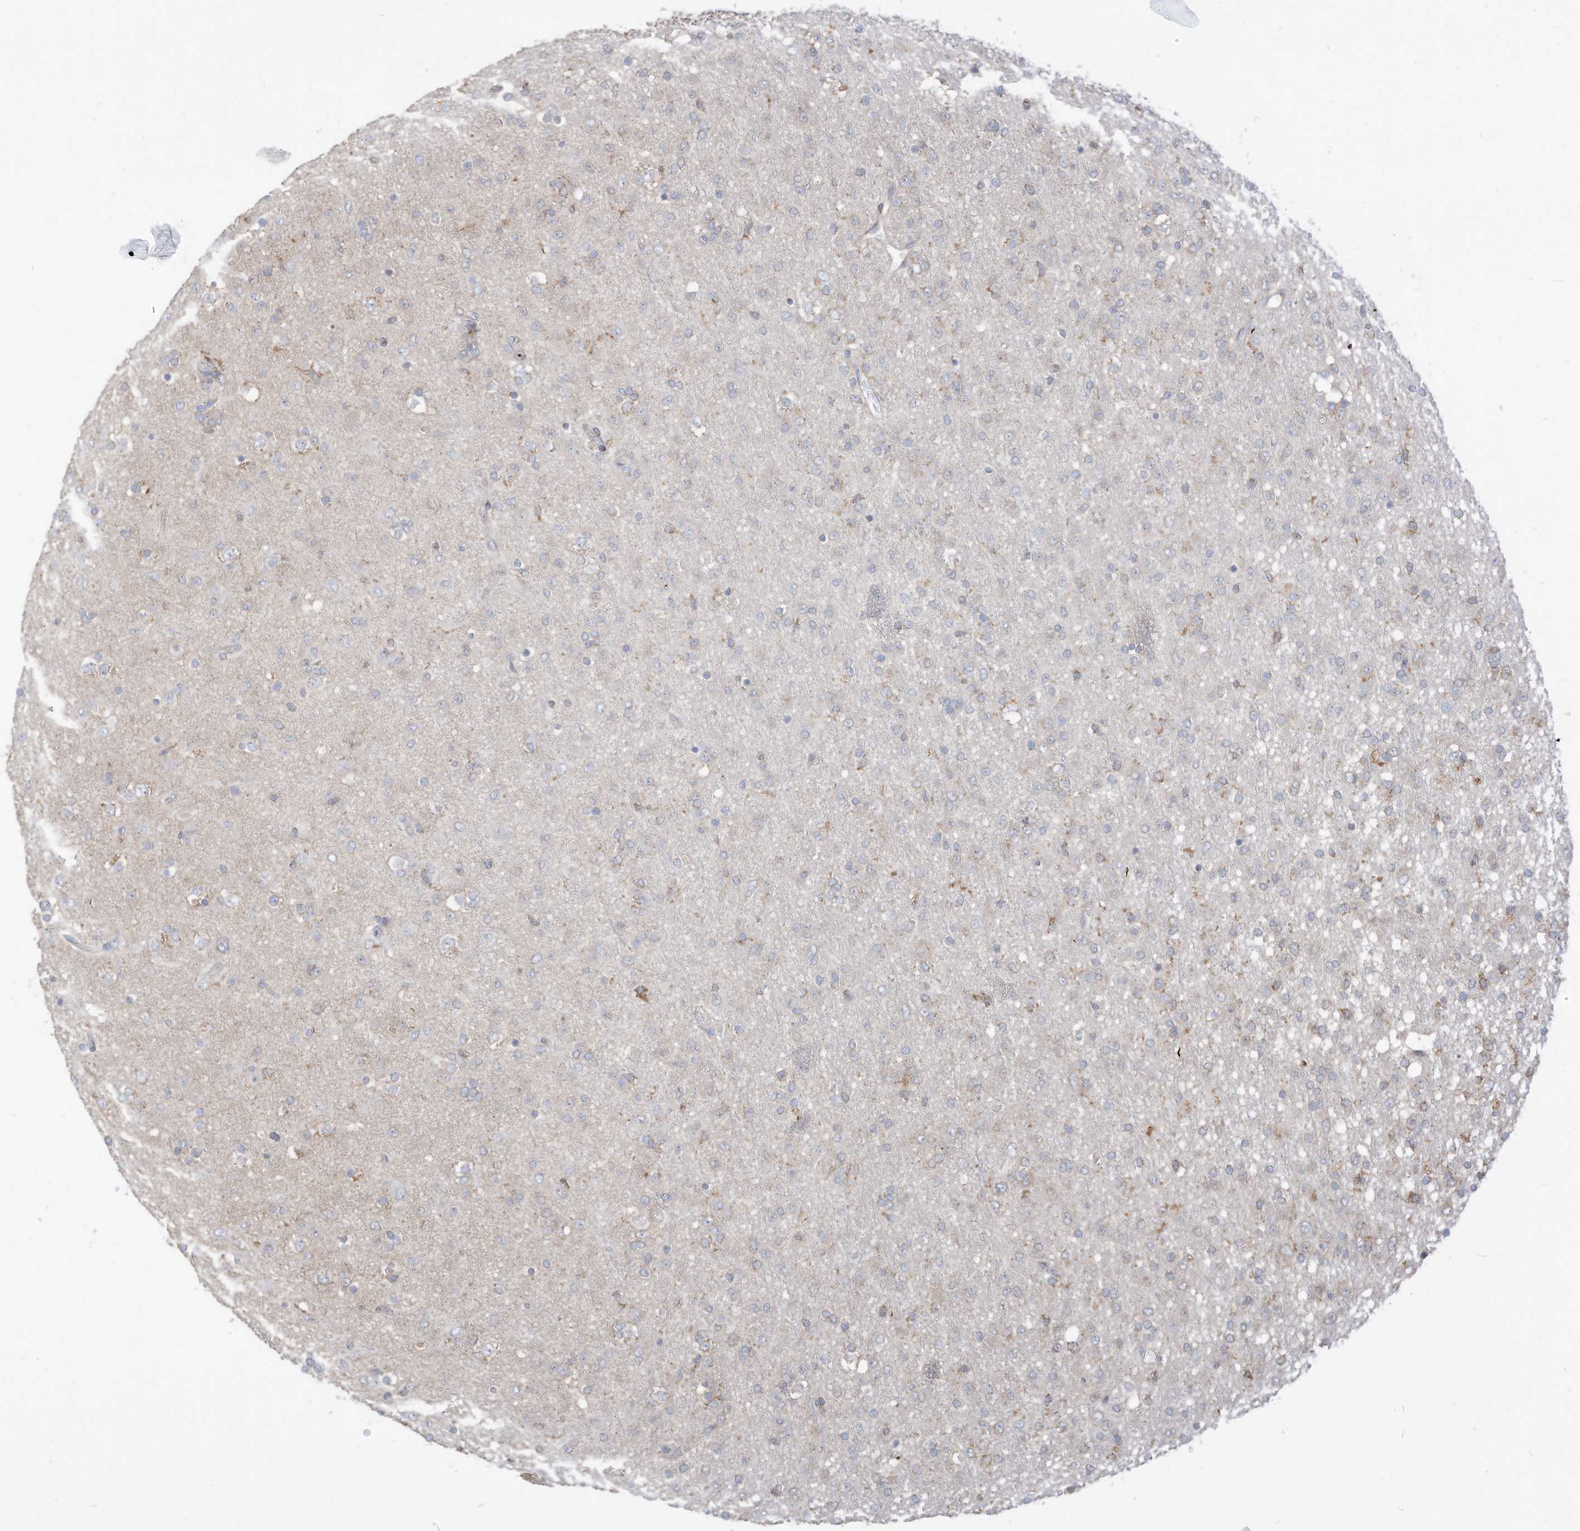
{"staining": {"intensity": "negative", "quantity": "none", "location": "none"}, "tissue": "glioma", "cell_type": "Tumor cells", "image_type": "cancer", "snomed": [{"axis": "morphology", "description": "Glioma, malignant, Low grade"}, {"axis": "topography", "description": "Brain"}], "caption": "There is no significant expression in tumor cells of glioma. The staining was performed using DAB to visualize the protein expression in brown, while the nuclei were stained in blue with hematoxylin (Magnification: 20x).", "gene": "TRNAU1AP", "patient": {"sex": "male", "age": 65}}